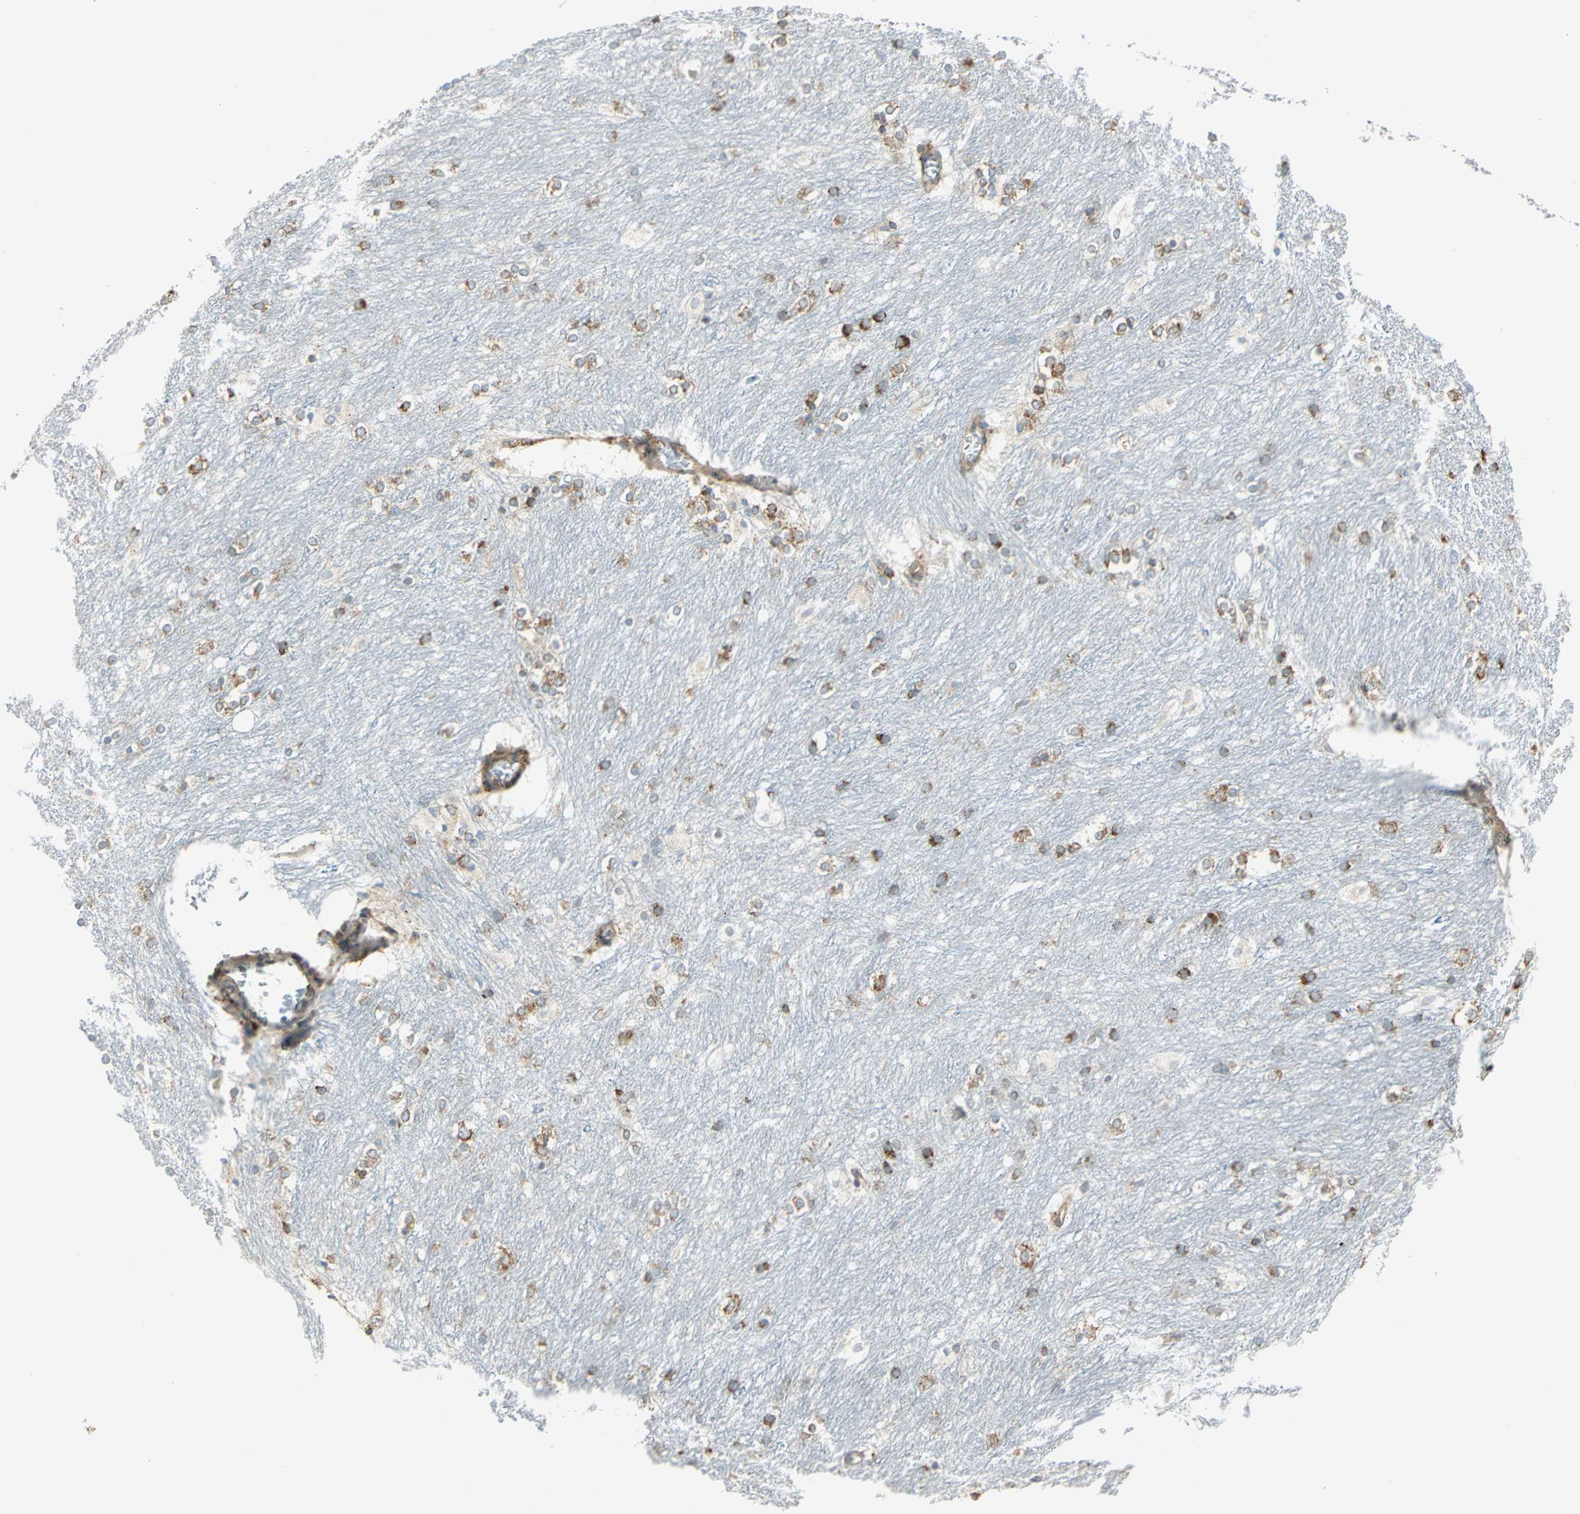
{"staining": {"intensity": "moderate", "quantity": "25%-75%", "location": "cytoplasmic/membranous"}, "tissue": "caudate", "cell_type": "Glial cells", "image_type": "normal", "snomed": [{"axis": "morphology", "description": "Normal tissue, NOS"}, {"axis": "topography", "description": "Lateral ventricle wall"}], "caption": "Normal caudate displays moderate cytoplasmic/membranous staining in about 25%-75% of glial cells, visualized by immunohistochemistry. Nuclei are stained in blue.", "gene": "PDIA4", "patient": {"sex": "female", "age": 19}}